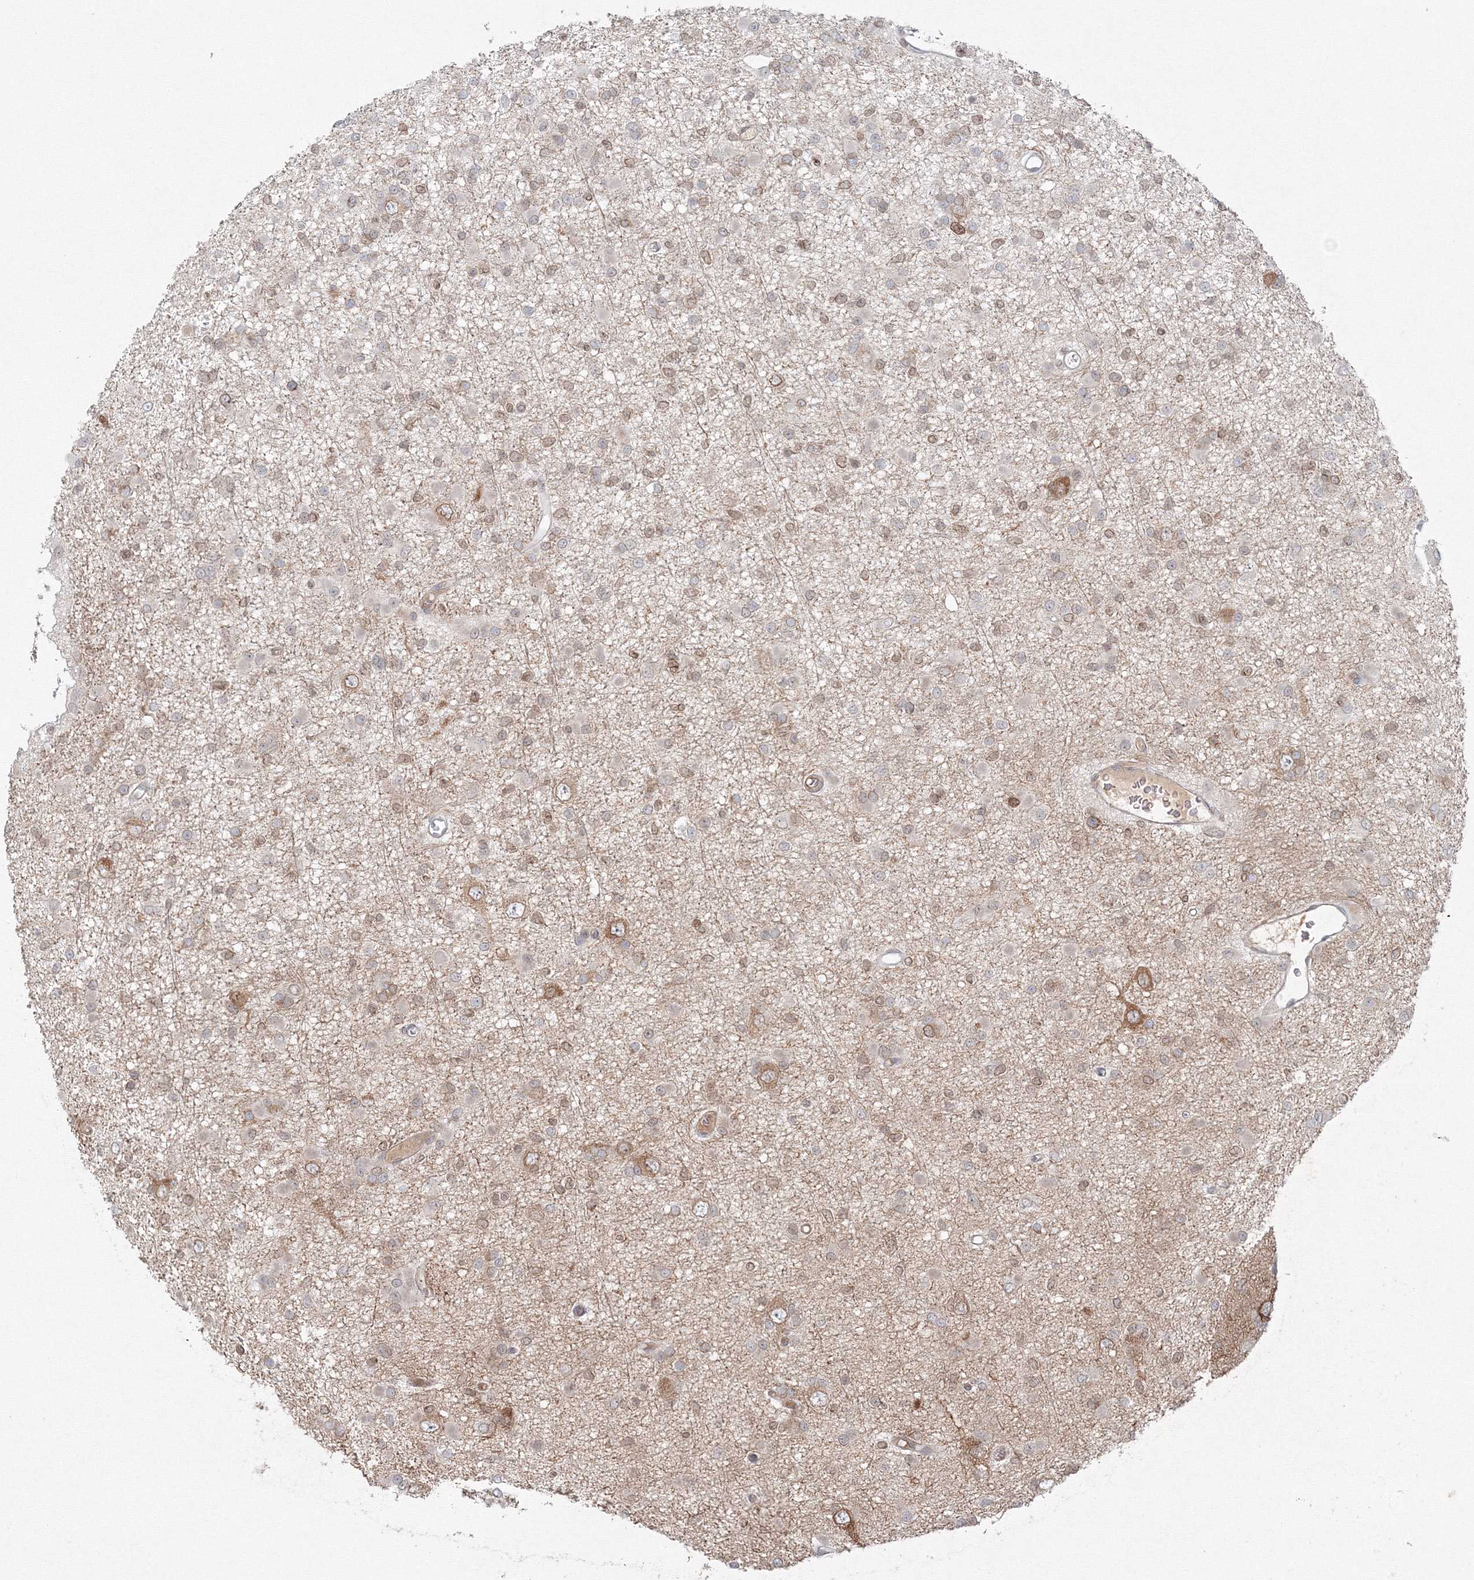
{"staining": {"intensity": "weak", "quantity": "25%-75%", "location": "cytoplasmic/membranous"}, "tissue": "glioma", "cell_type": "Tumor cells", "image_type": "cancer", "snomed": [{"axis": "morphology", "description": "Glioma, malignant, Low grade"}, {"axis": "topography", "description": "Brain"}], "caption": "Protein staining by IHC exhibits weak cytoplasmic/membranous expression in approximately 25%-75% of tumor cells in glioma. (DAB (3,3'-diaminobenzidine) IHC, brown staining for protein, blue staining for nuclei).", "gene": "KIF4A", "patient": {"sex": "female", "age": 22}}